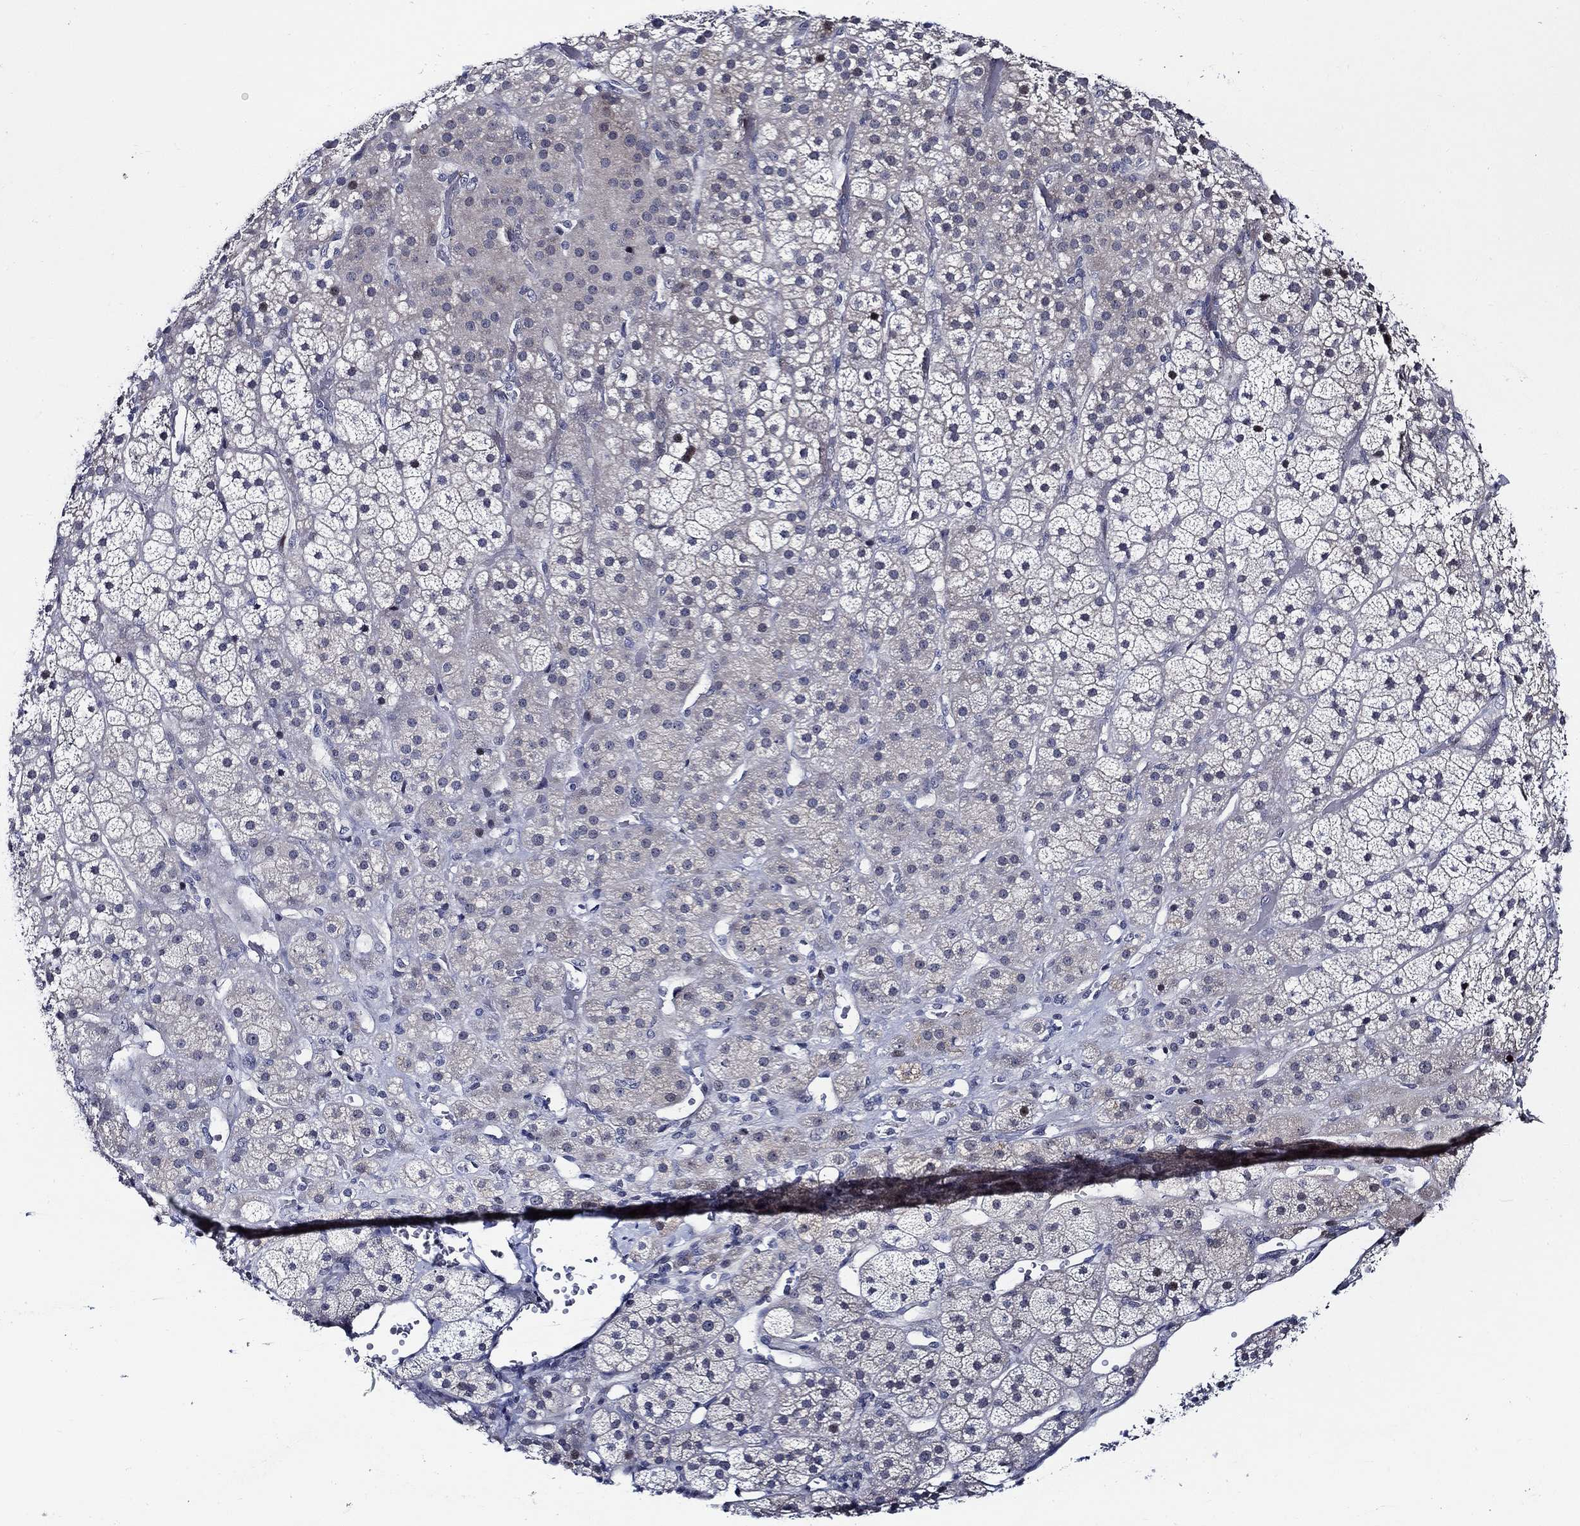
{"staining": {"intensity": "negative", "quantity": "none", "location": "none"}, "tissue": "adrenal gland", "cell_type": "Glandular cells", "image_type": "normal", "snomed": [{"axis": "morphology", "description": "Normal tissue, NOS"}, {"axis": "topography", "description": "Adrenal gland"}], "caption": "This is an immunohistochemistry histopathology image of normal adrenal gland. There is no staining in glandular cells.", "gene": "C8orf48", "patient": {"sex": "male", "age": 57}}